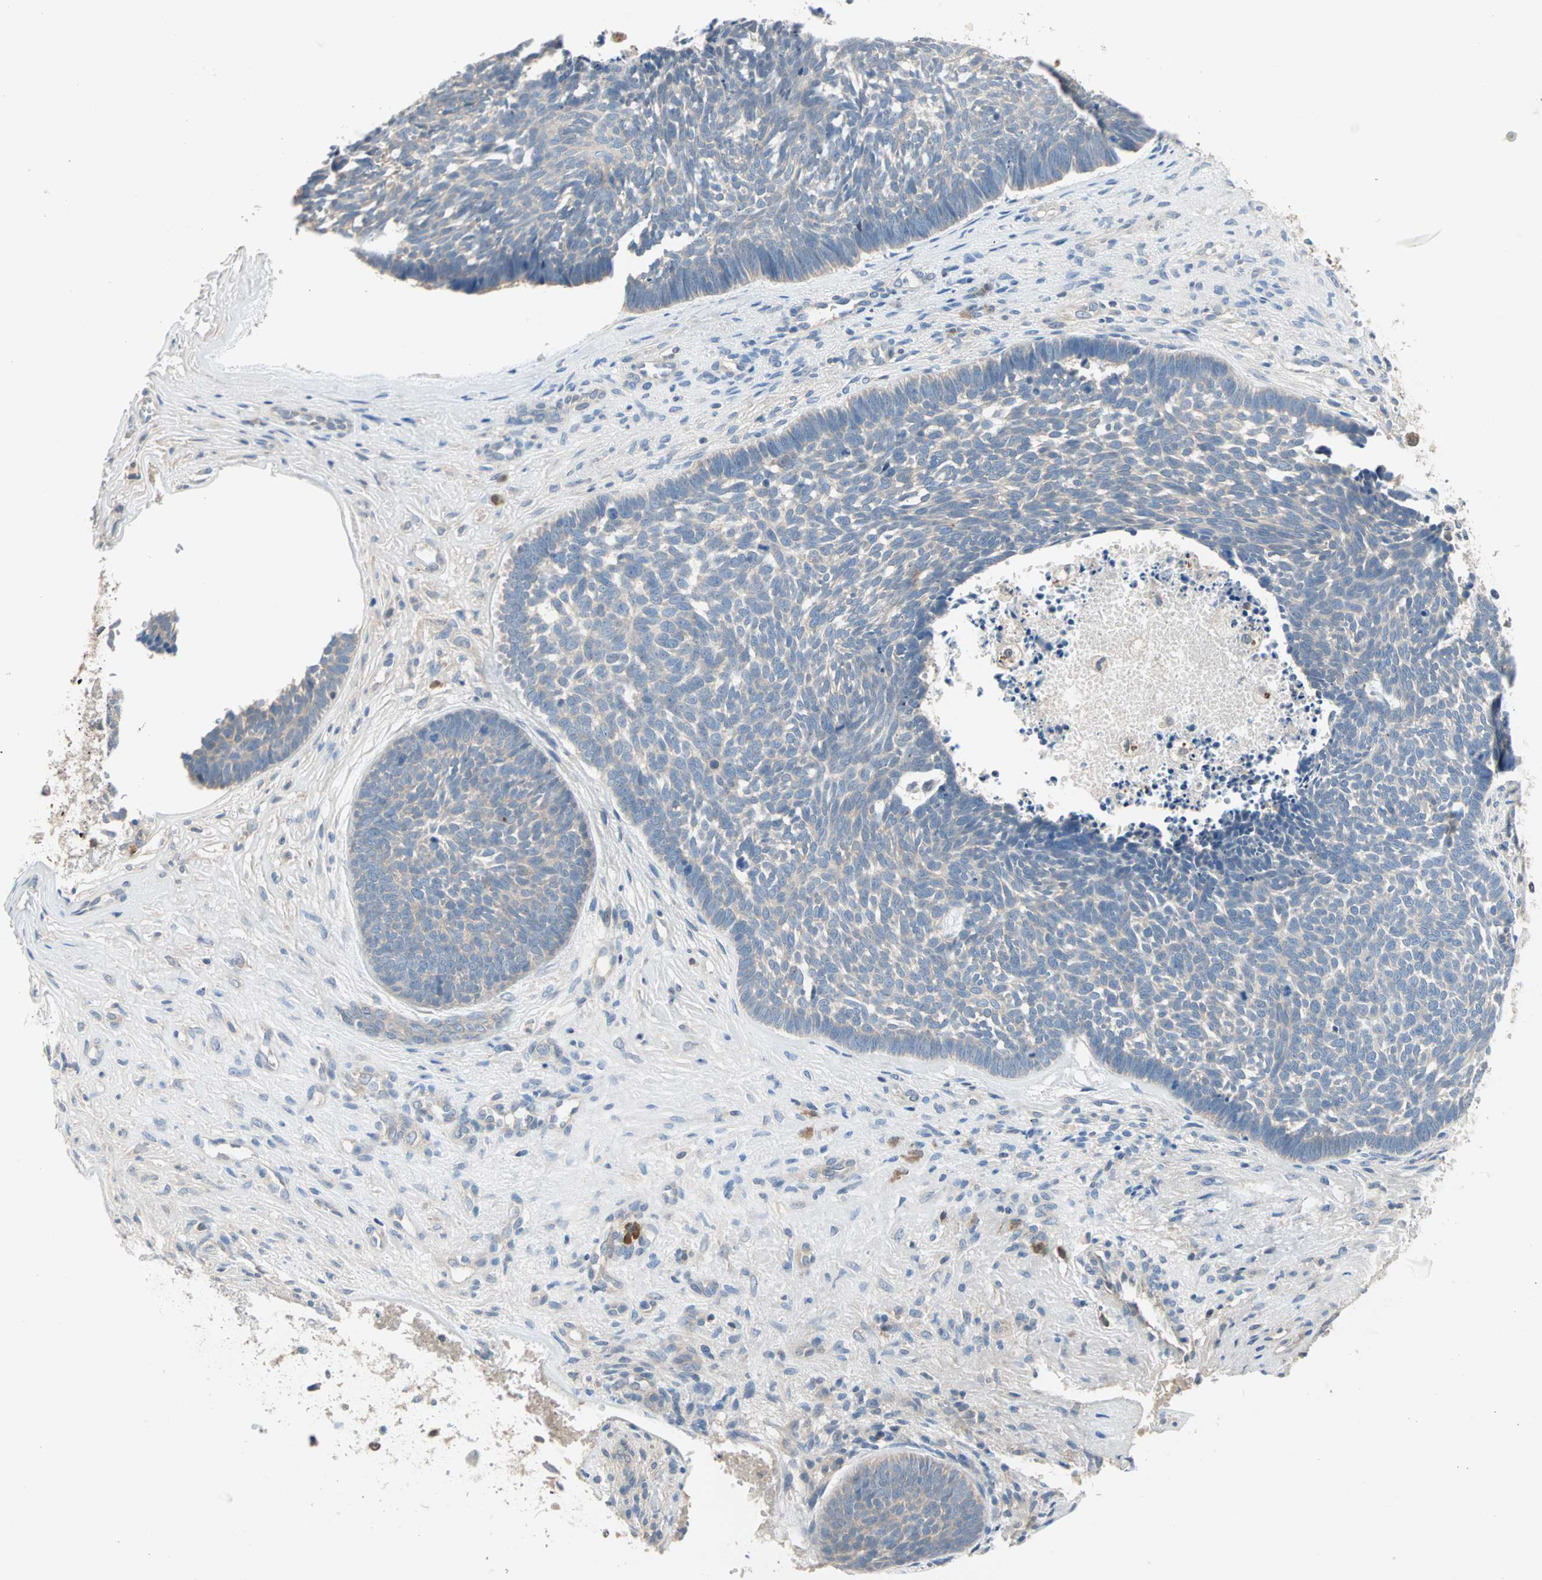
{"staining": {"intensity": "weak", "quantity": ">75%", "location": "cytoplasmic/membranous"}, "tissue": "skin cancer", "cell_type": "Tumor cells", "image_type": "cancer", "snomed": [{"axis": "morphology", "description": "Basal cell carcinoma"}, {"axis": "topography", "description": "Skin"}], "caption": "Immunohistochemistry (IHC) (DAB) staining of basal cell carcinoma (skin) shows weak cytoplasmic/membranous protein expression in about >75% of tumor cells.", "gene": "MPI", "patient": {"sex": "male", "age": 84}}